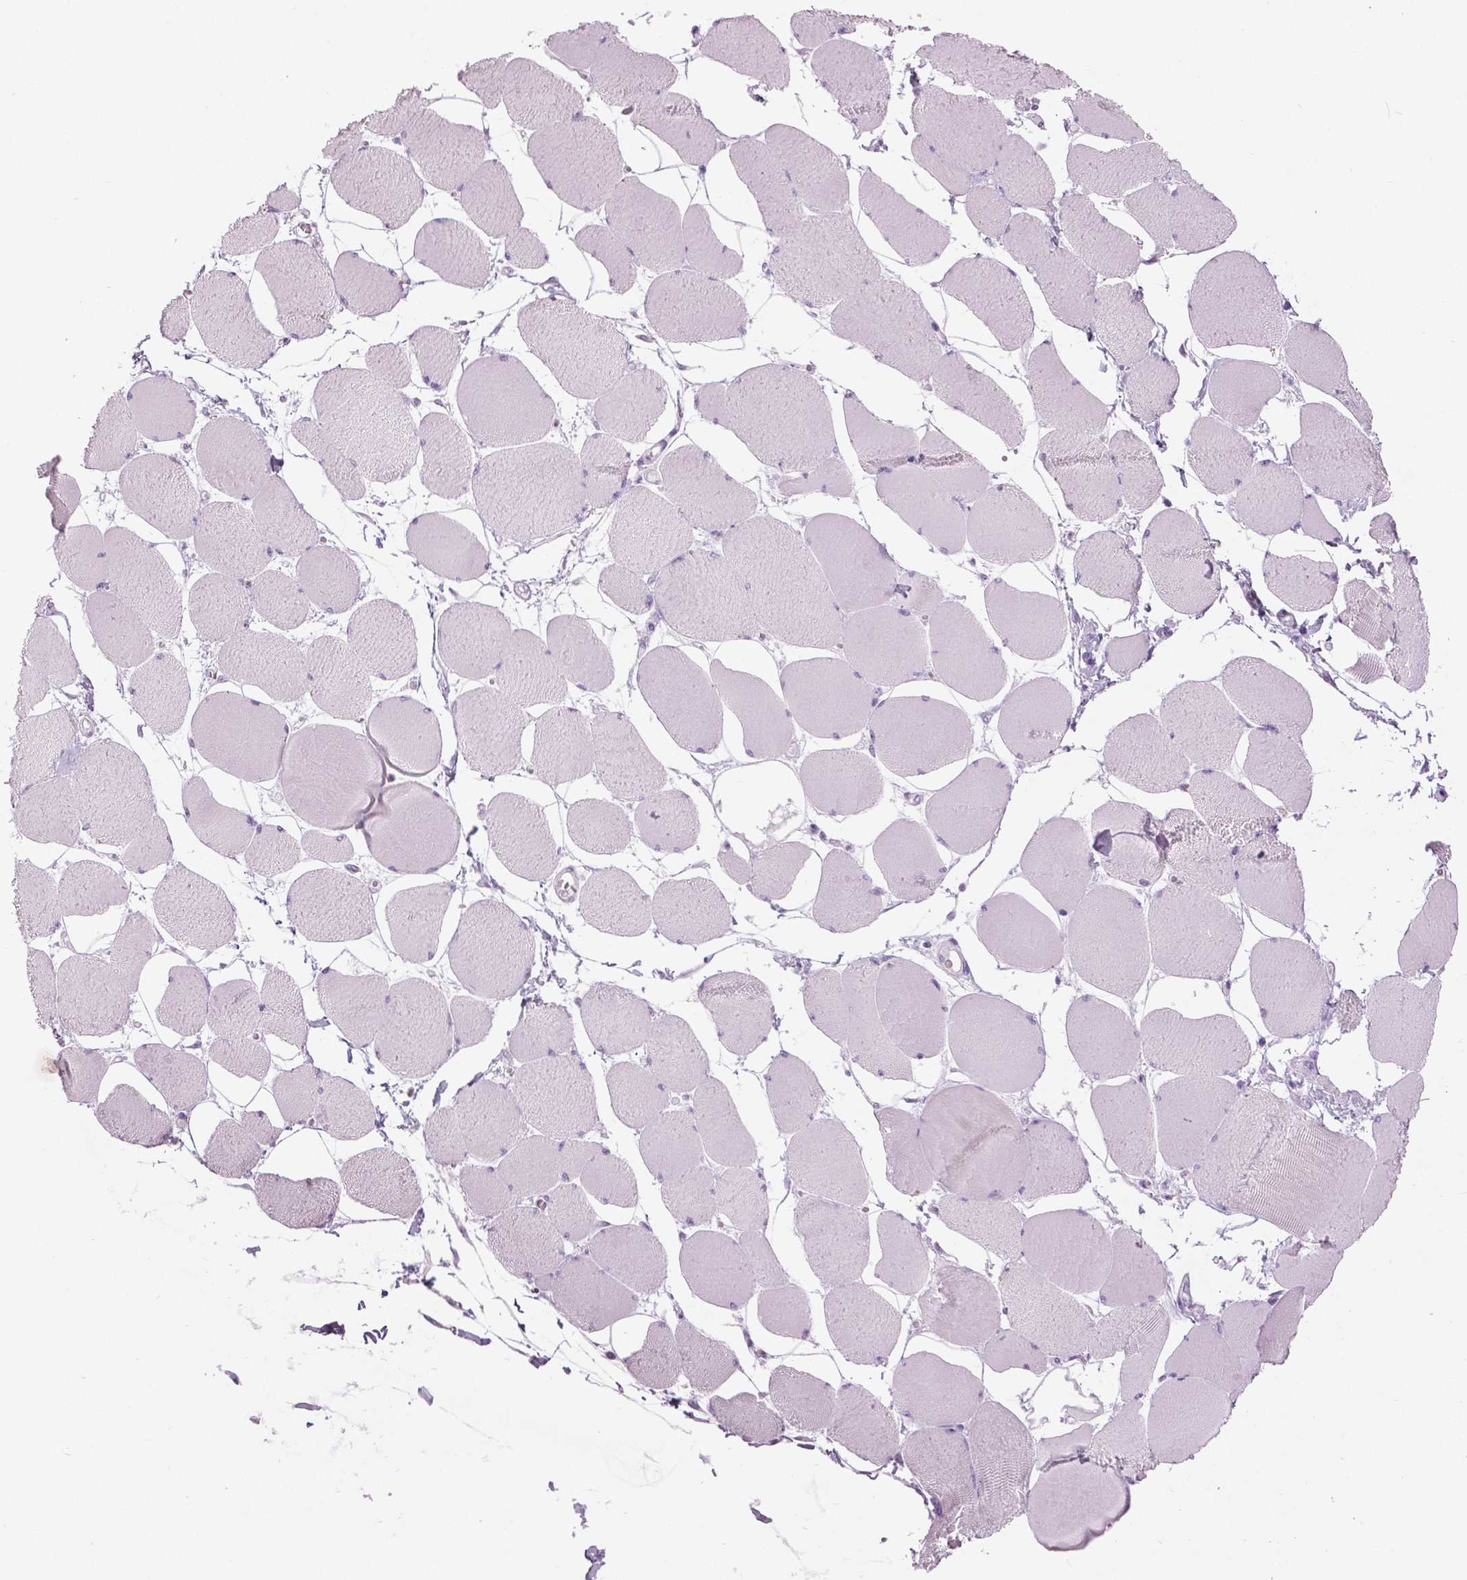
{"staining": {"intensity": "negative", "quantity": "none", "location": "none"}, "tissue": "skeletal muscle", "cell_type": "Myocytes", "image_type": "normal", "snomed": [{"axis": "morphology", "description": "Normal tissue, NOS"}, {"axis": "topography", "description": "Skeletal muscle"}], "caption": "The image displays no staining of myocytes in unremarkable skeletal muscle.", "gene": "SFTPD", "patient": {"sex": "female", "age": 75}}